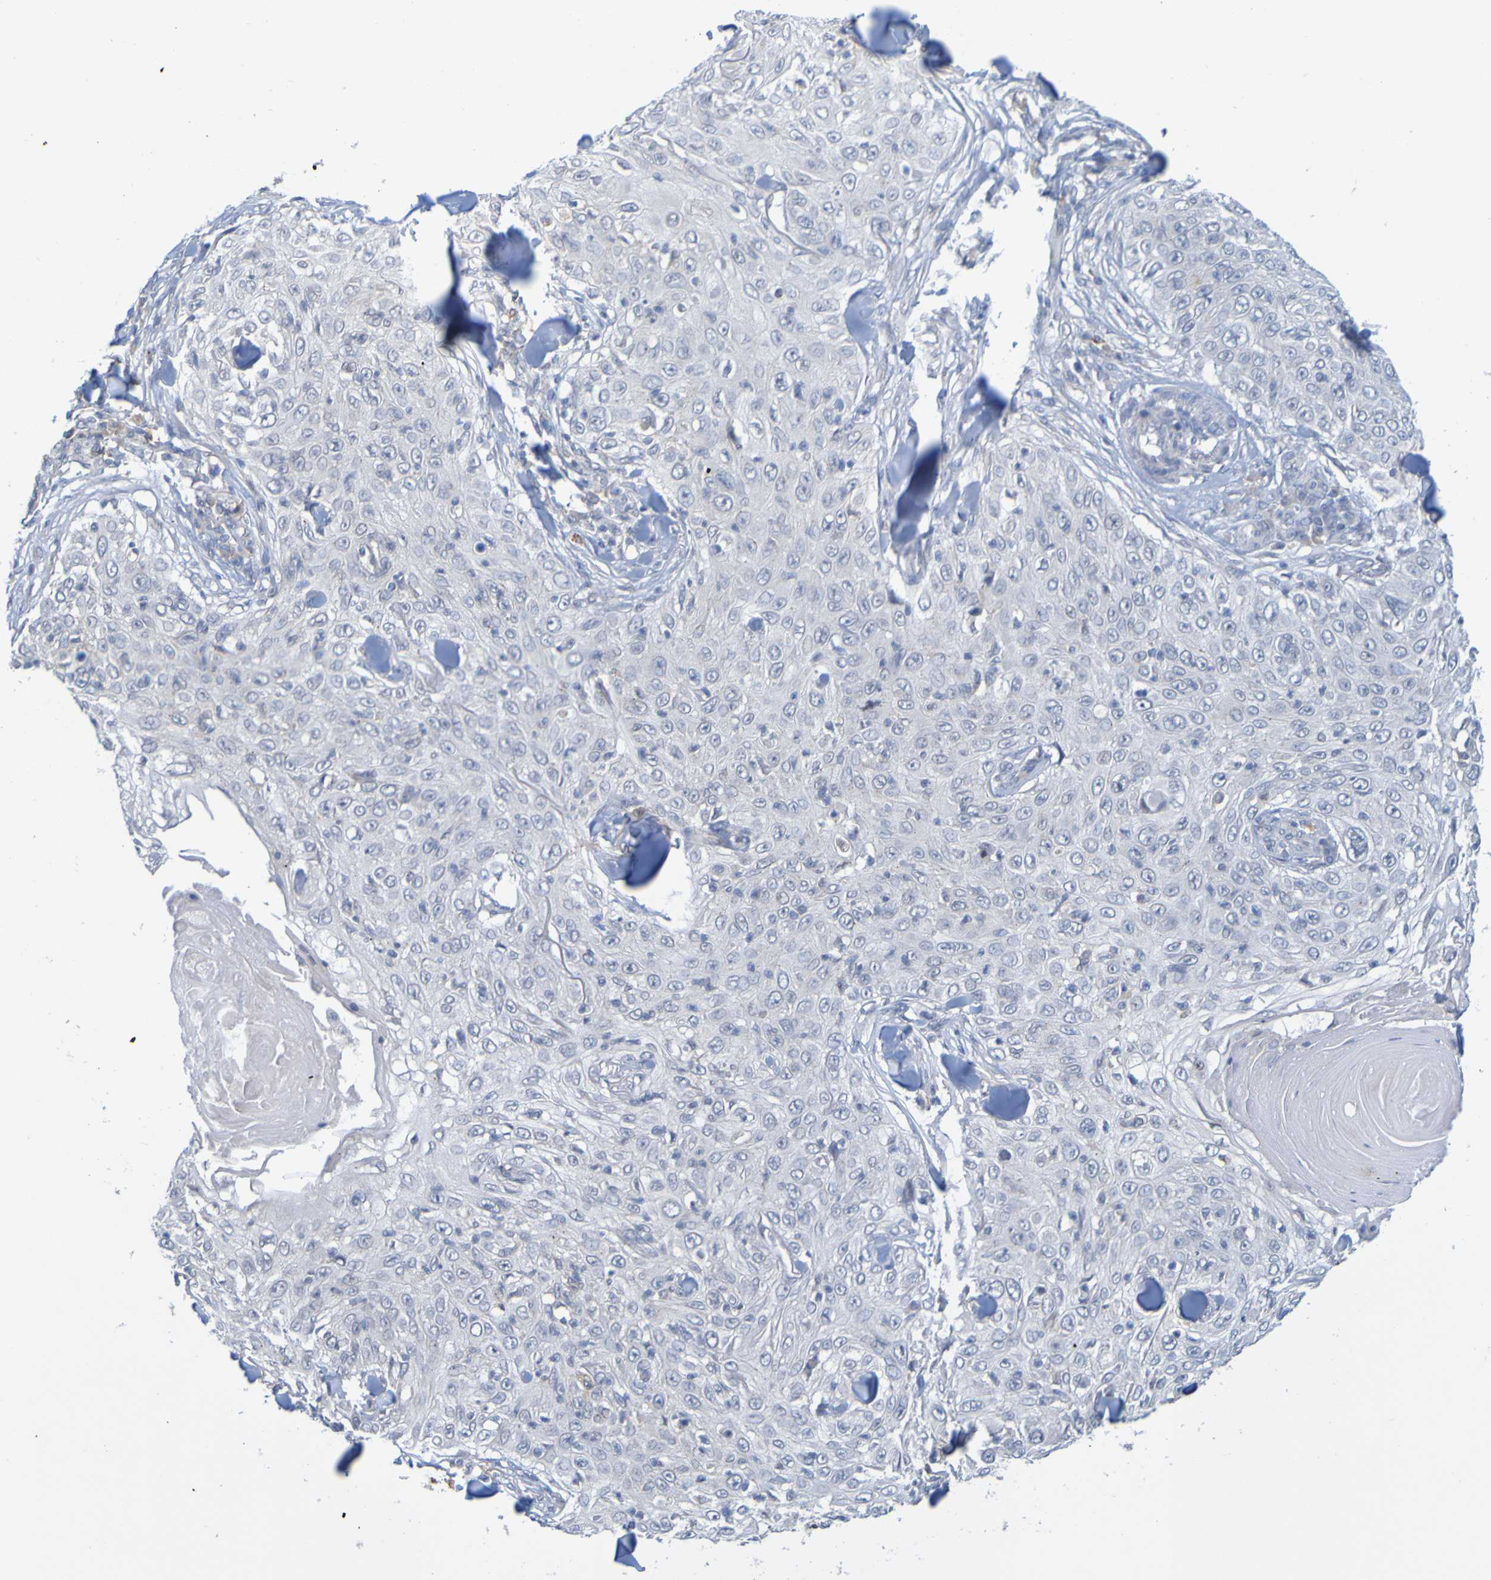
{"staining": {"intensity": "negative", "quantity": "none", "location": "none"}, "tissue": "skin cancer", "cell_type": "Tumor cells", "image_type": "cancer", "snomed": [{"axis": "morphology", "description": "Squamous cell carcinoma, NOS"}, {"axis": "topography", "description": "Skin"}], "caption": "A high-resolution image shows immunohistochemistry (IHC) staining of skin cancer, which displays no significant staining in tumor cells.", "gene": "LILRB5", "patient": {"sex": "male", "age": 86}}